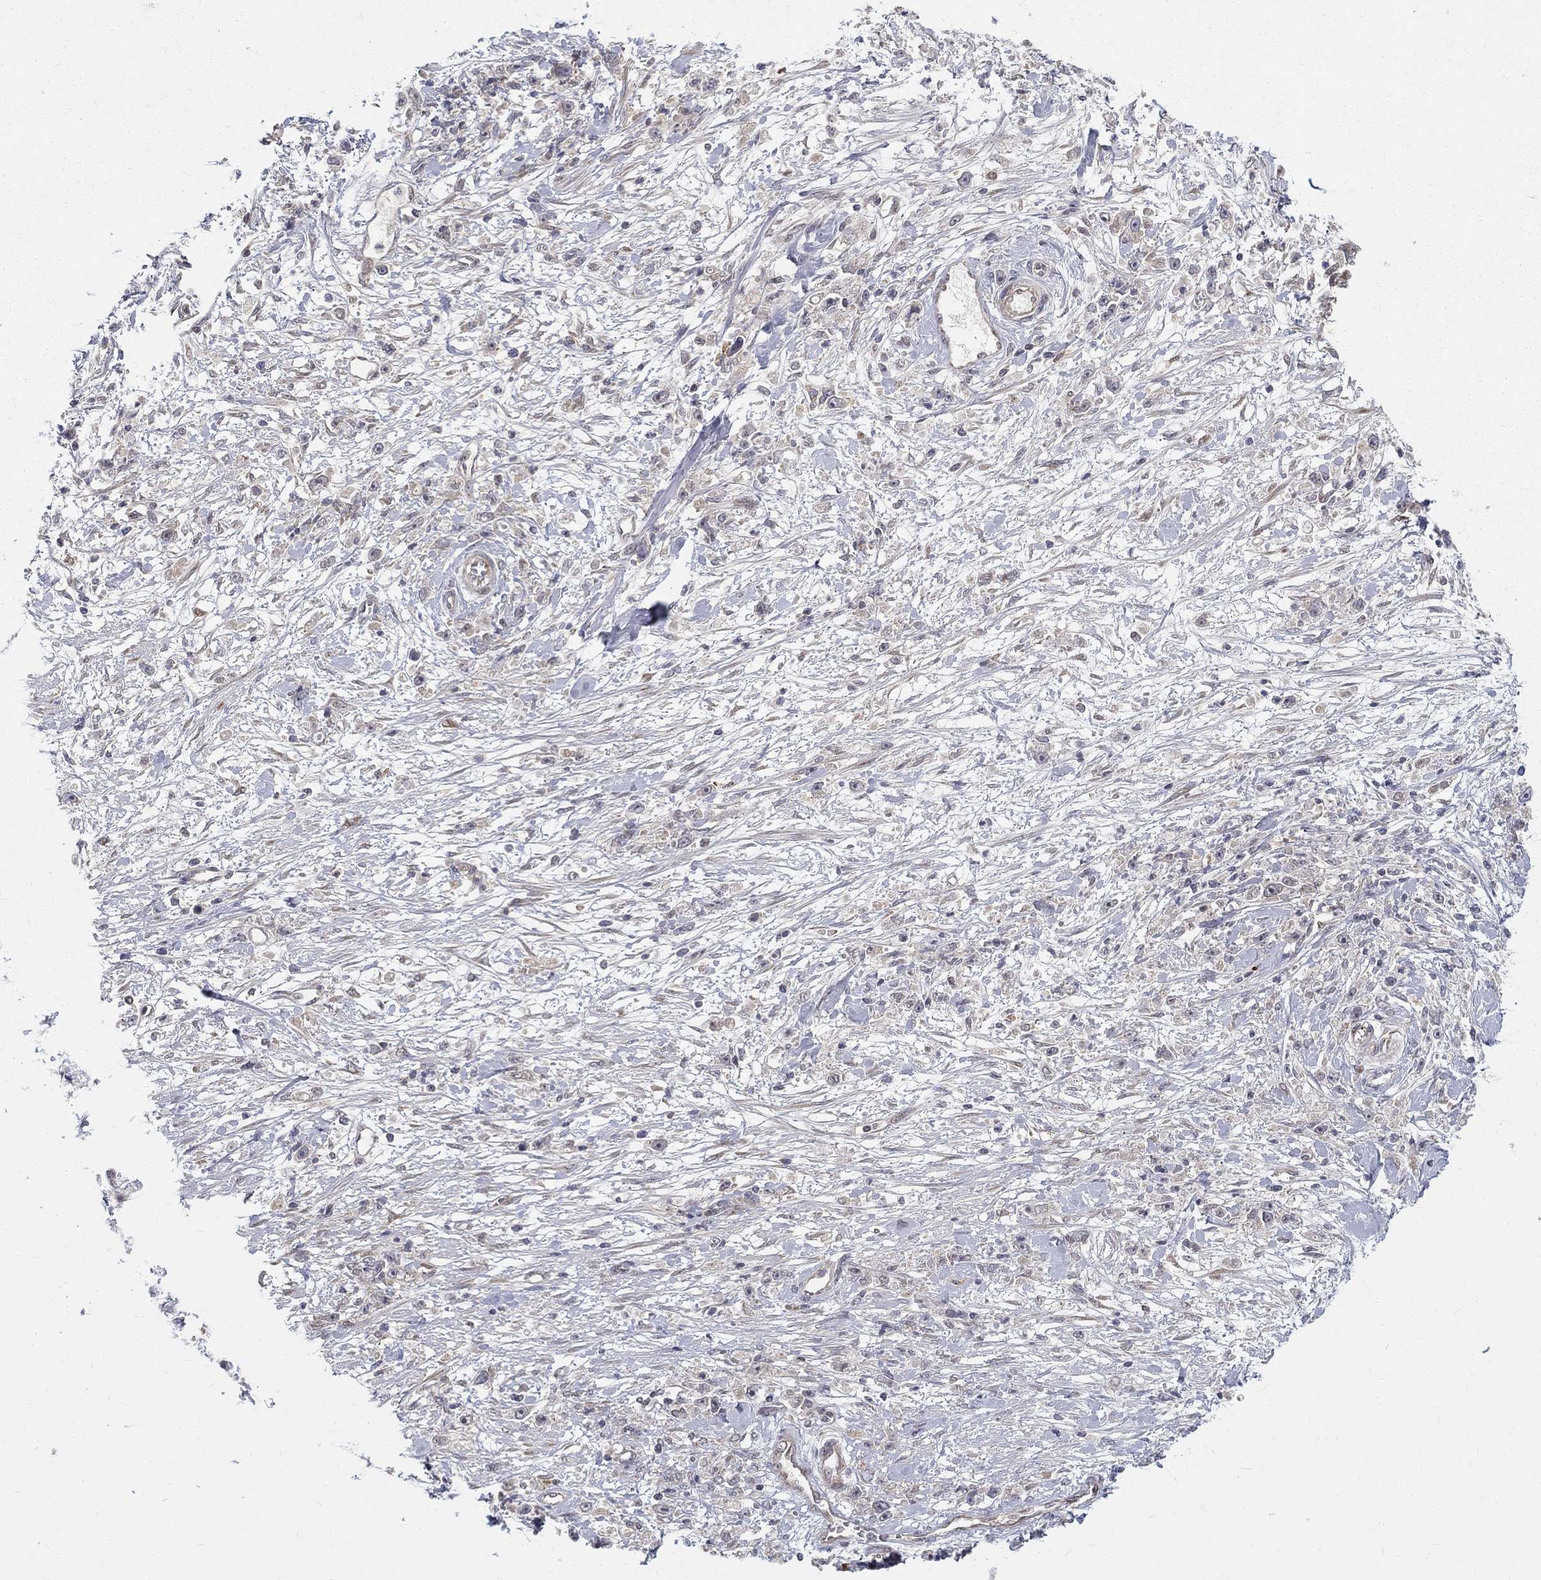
{"staining": {"intensity": "negative", "quantity": "none", "location": "none"}, "tissue": "stomach cancer", "cell_type": "Tumor cells", "image_type": "cancer", "snomed": [{"axis": "morphology", "description": "Adenocarcinoma, NOS"}, {"axis": "topography", "description": "Stomach"}], "caption": "Immunohistochemistry micrograph of human stomach cancer (adenocarcinoma) stained for a protein (brown), which exhibits no staining in tumor cells. (IHC, brightfield microscopy, high magnification).", "gene": "WDR19", "patient": {"sex": "female", "age": 59}}